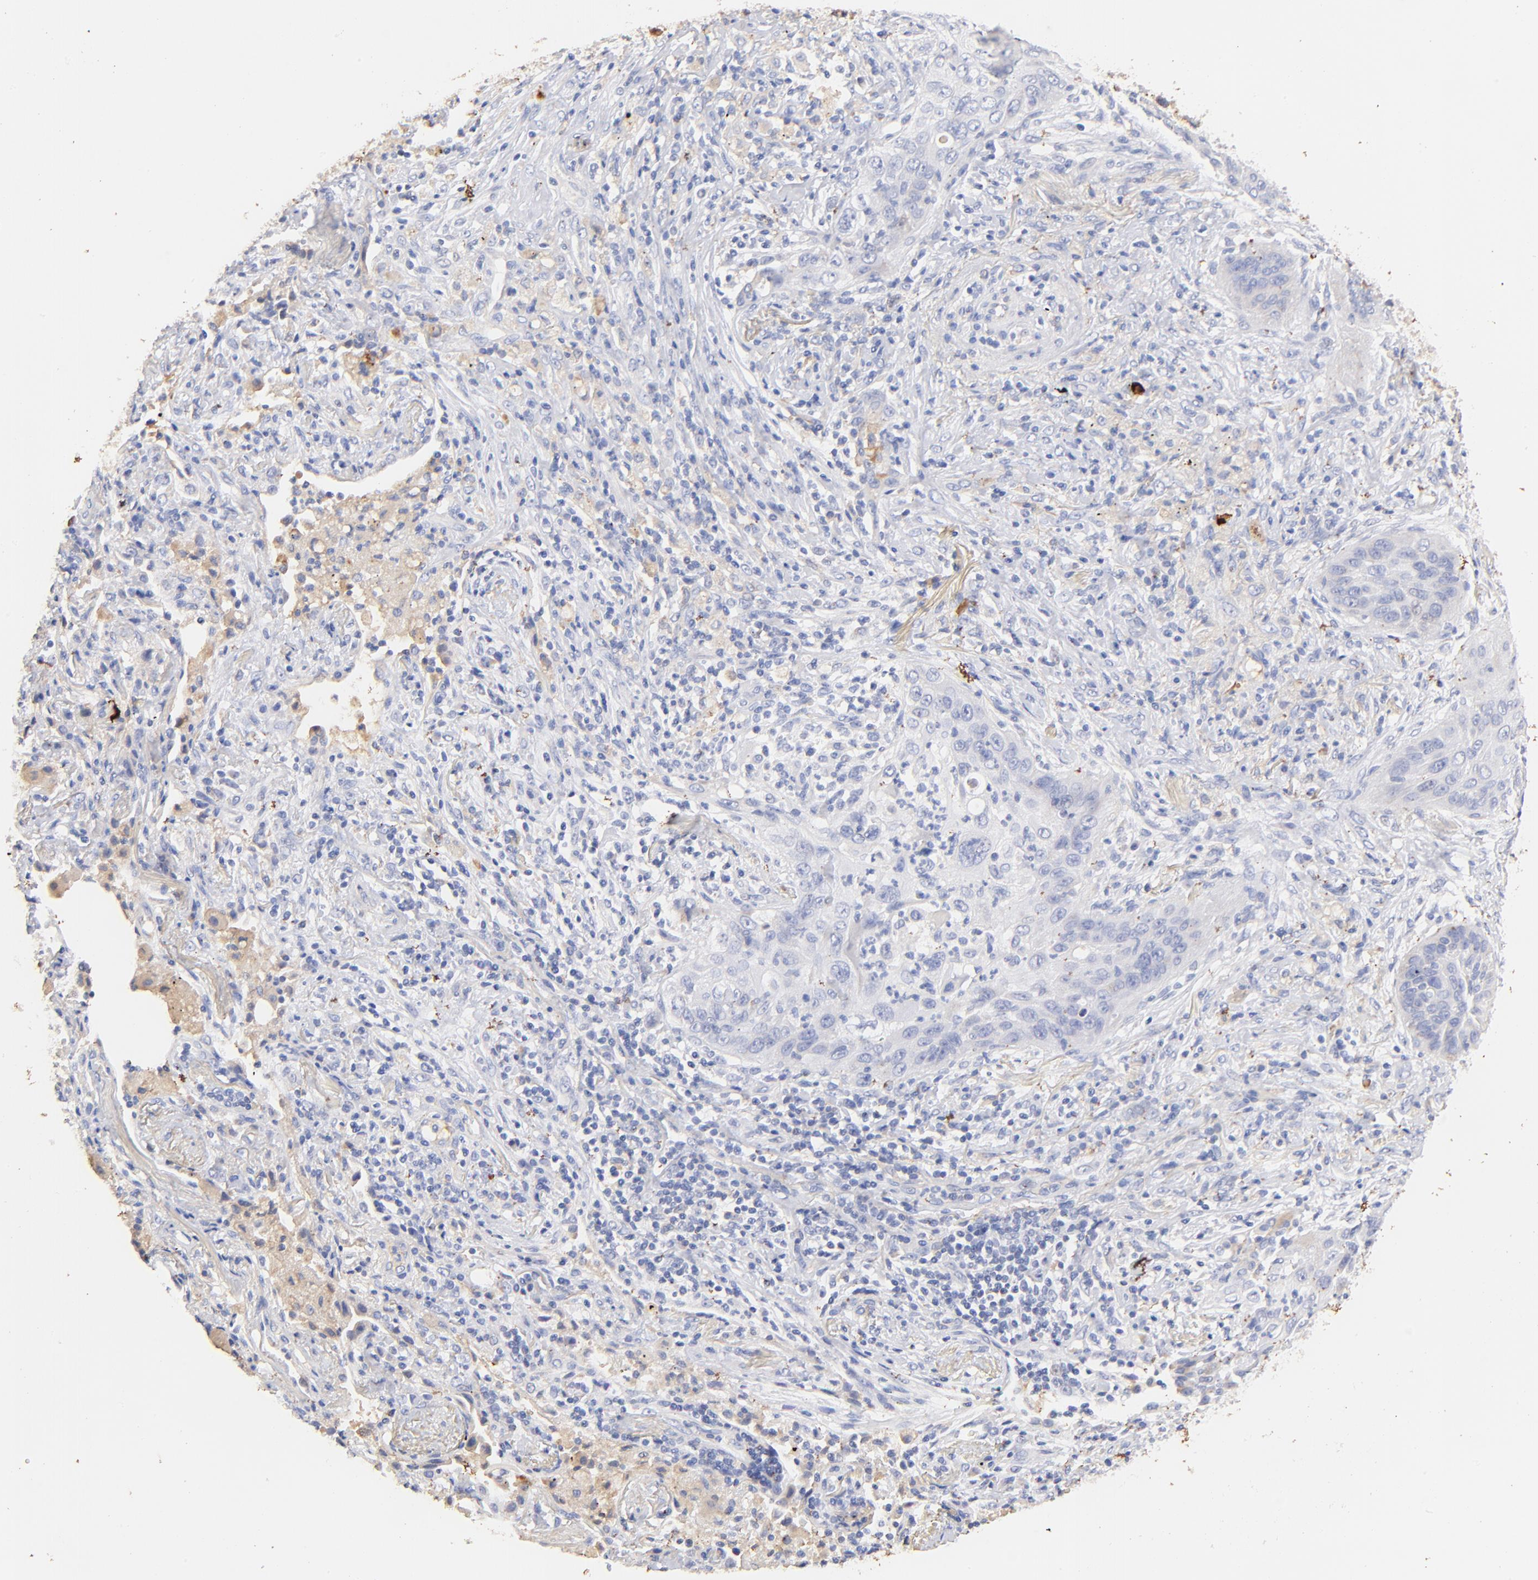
{"staining": {"intensity": "negative", "quantity": "none", "location": "none"}, "tissue": "lung cancer", "cell_type": "Tumor cells", "image_type": "cancer", "snomed": [{"axis": "morphology", "description": "Squamous cell carcinoma, NOS"}, {"axis": "topography", "description": "Lung"}], "caption": "Immunohistochemical staining of squamous cell carcinoma (lung) shows no significant positivity in tumor cells.", "gene": "IGLV7-43", "patient": {"sex": "female", "age": 67}}